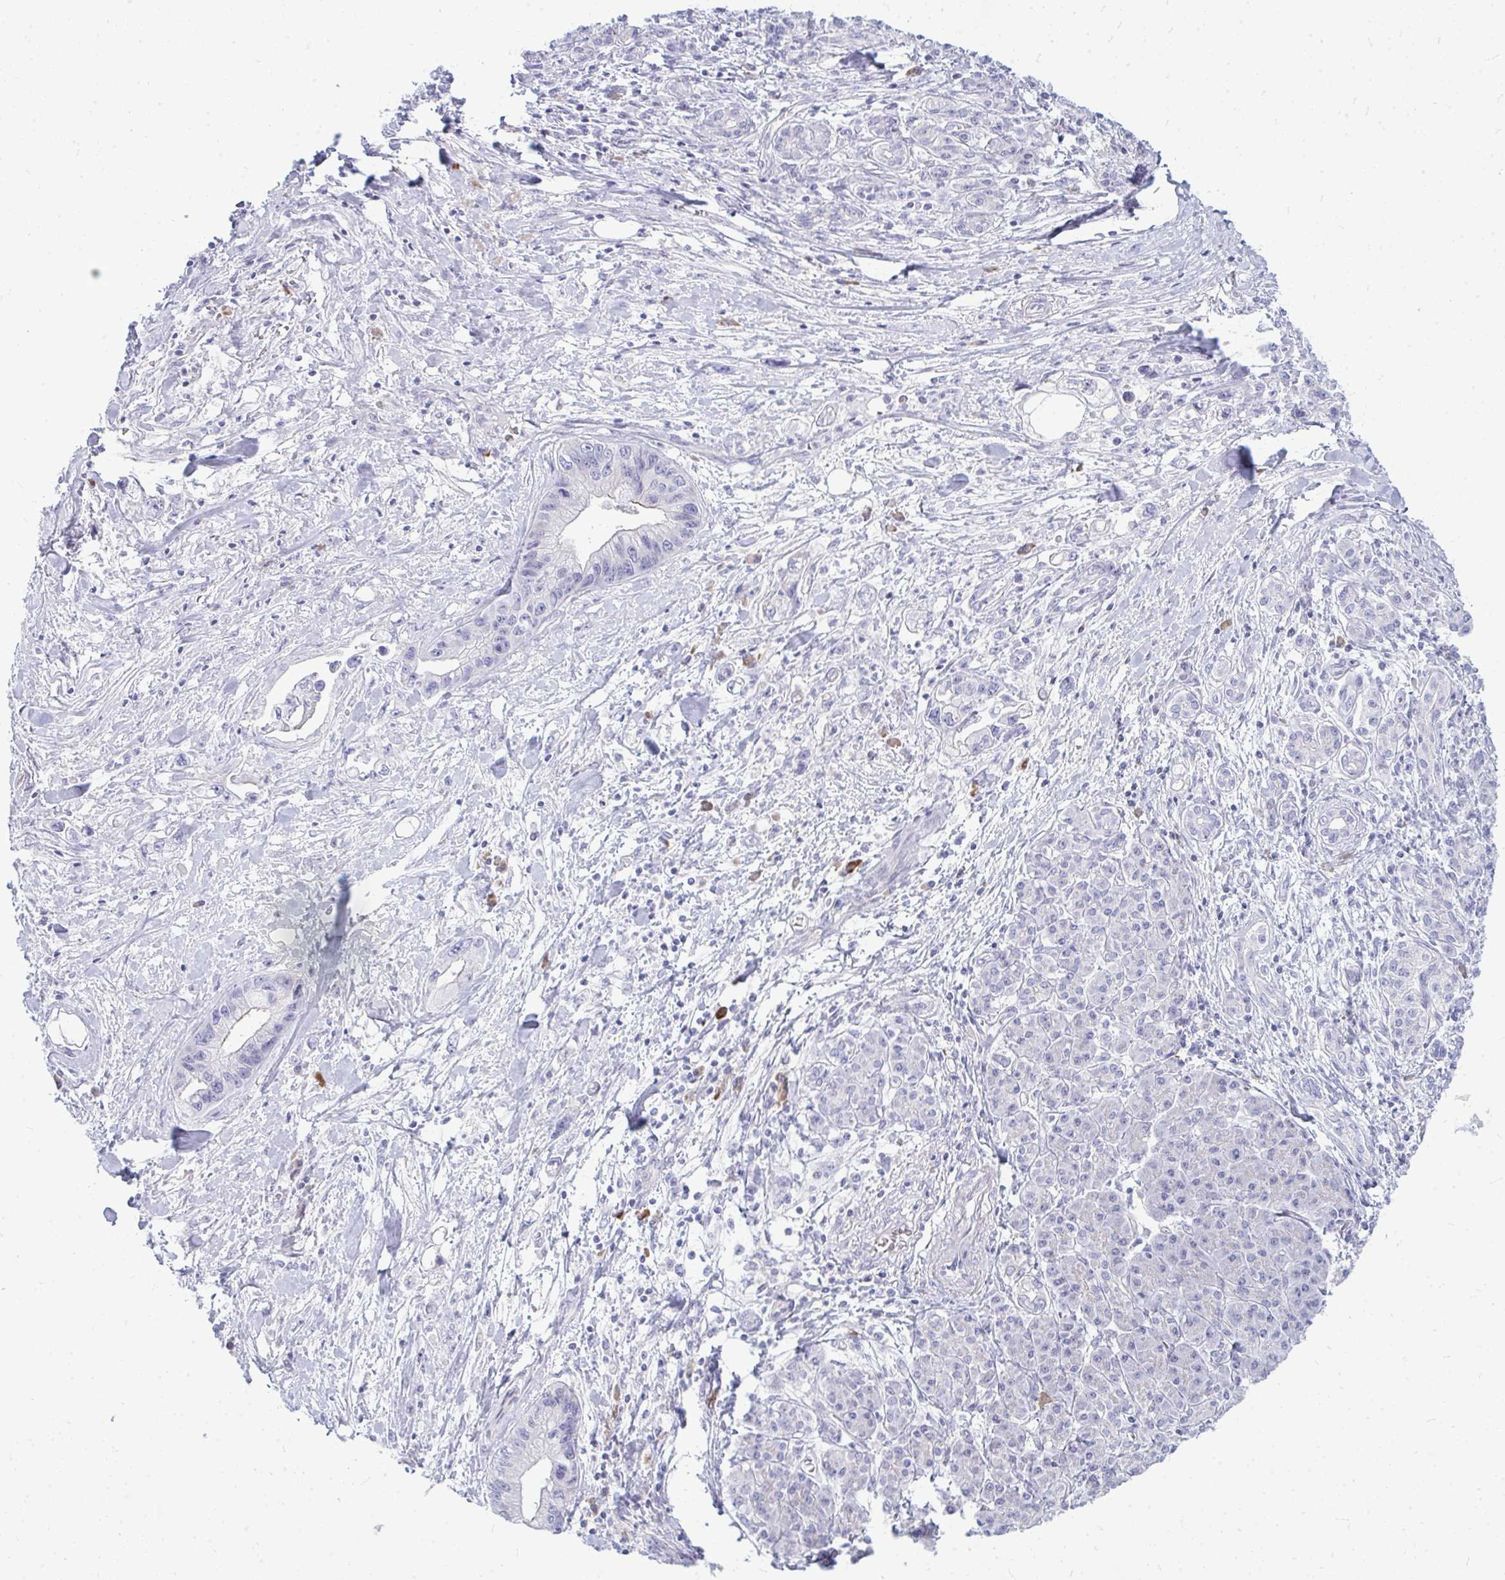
{"staining": {"intensity": "negative", "quantity": "none", "location": "none"}, "tissue": "pancreatic cancer", "cell_type": "Tumor cells", "image_type": "cancer", "snomed": [{"axis": "morphology", "description": "Adenocarcinoma, NOS"}, {"axis": "topography", "description": "Pancreas"}], "caption": "Tumor cells show no significant protein expression in pancreatic adenocarcinoma.", "gene": "TSPEAR", "patient": {"sex": "male", "age": 61}}